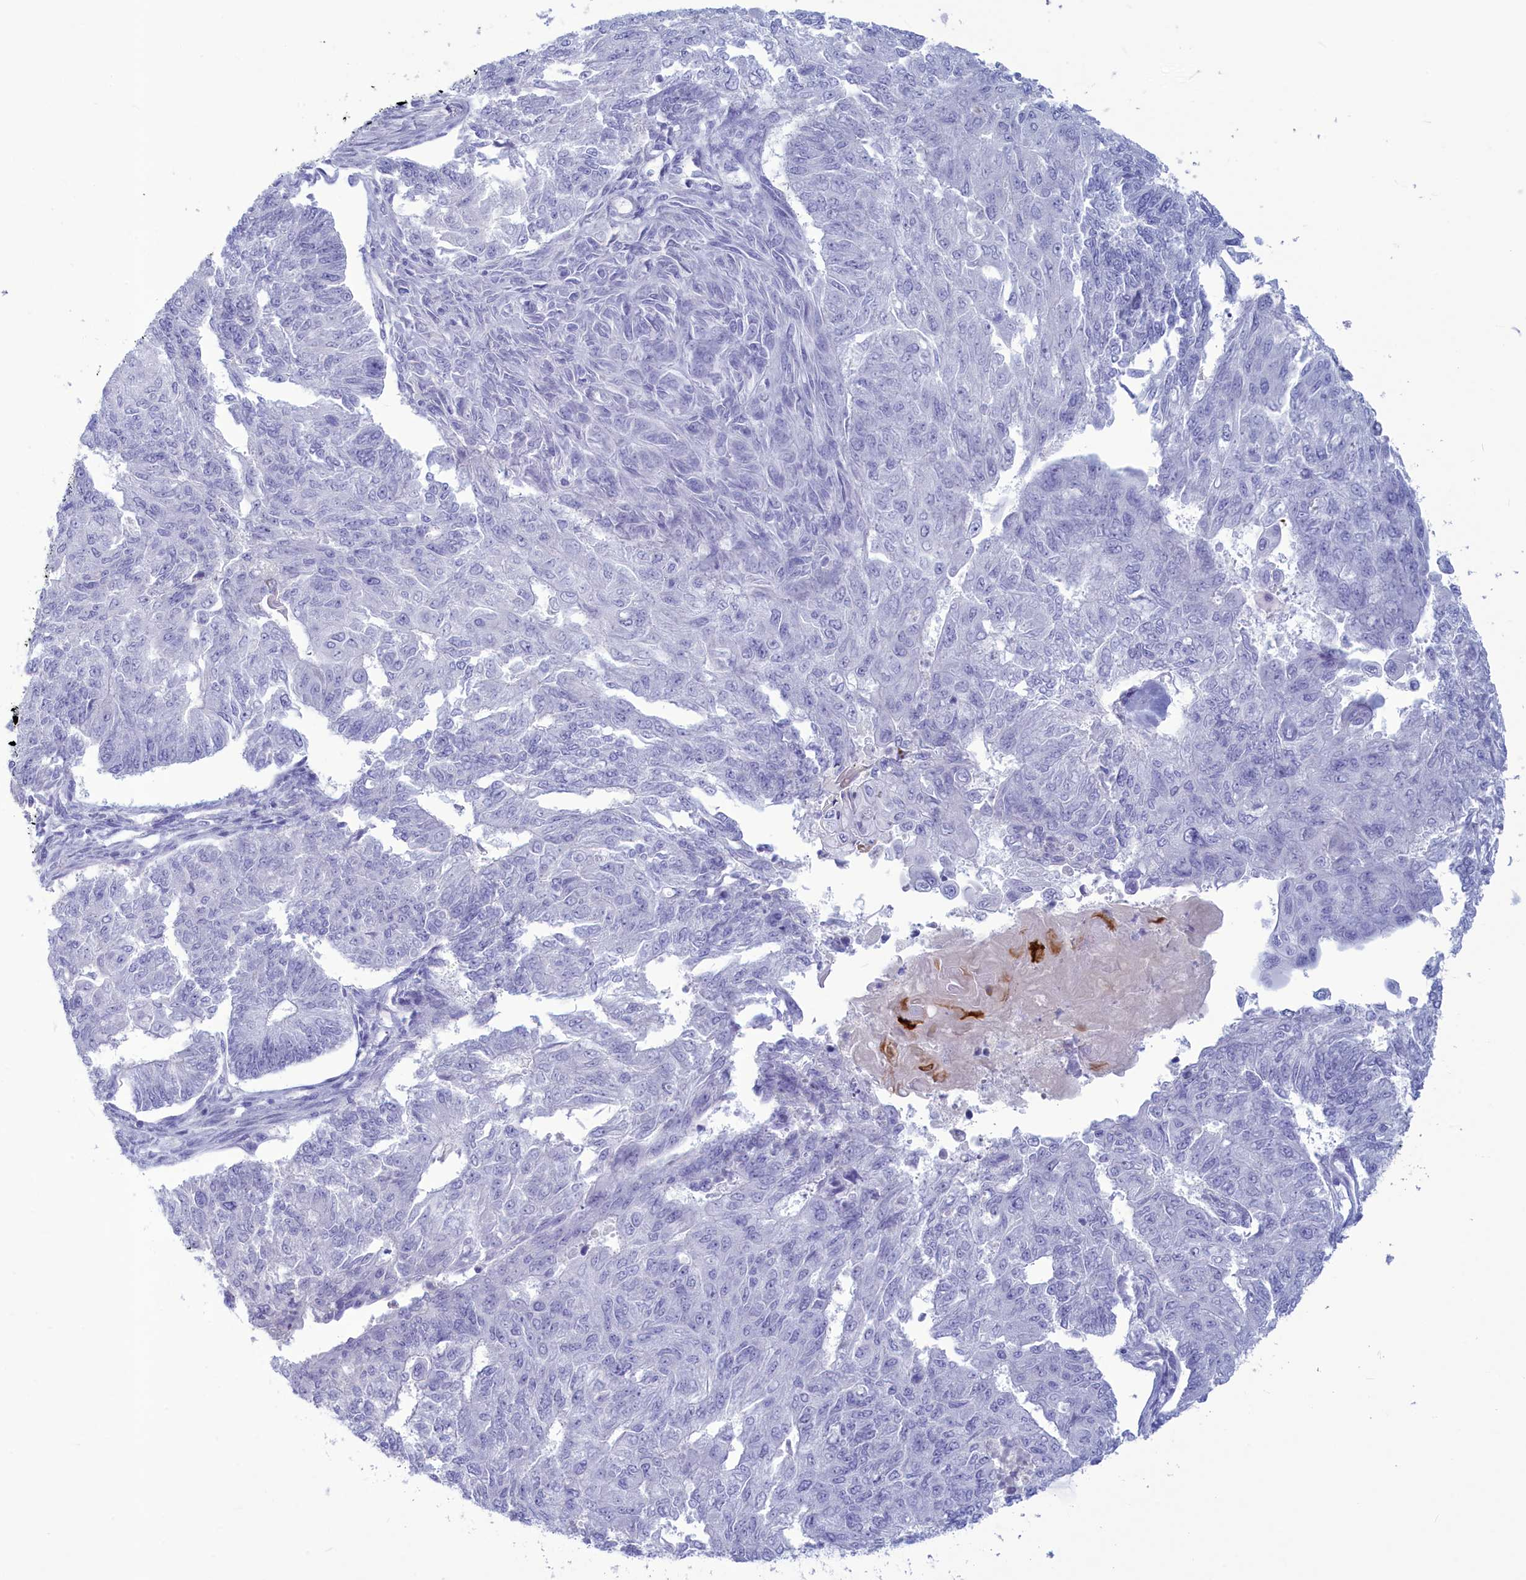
{"staining": {"intensity": "negative", "quantity": "none", "location": "none"}, "tissue": "endometrial cancer", "cell_type": "Tumor cells", "image_type": "cancer", "snomed": [{"axis": "morphology", "description": "Adenocarcinoma, NOS"}, {"axis": "topography", "description": "Endometrium"}], "caption": "A high-resolution micrograph shows immunohistochemistry staining of endometrial cancer, which exhibits no significant positivity in tumor cells.", "gene": "GAPDHS", "patient": {"sex": "female", "age": 32}}